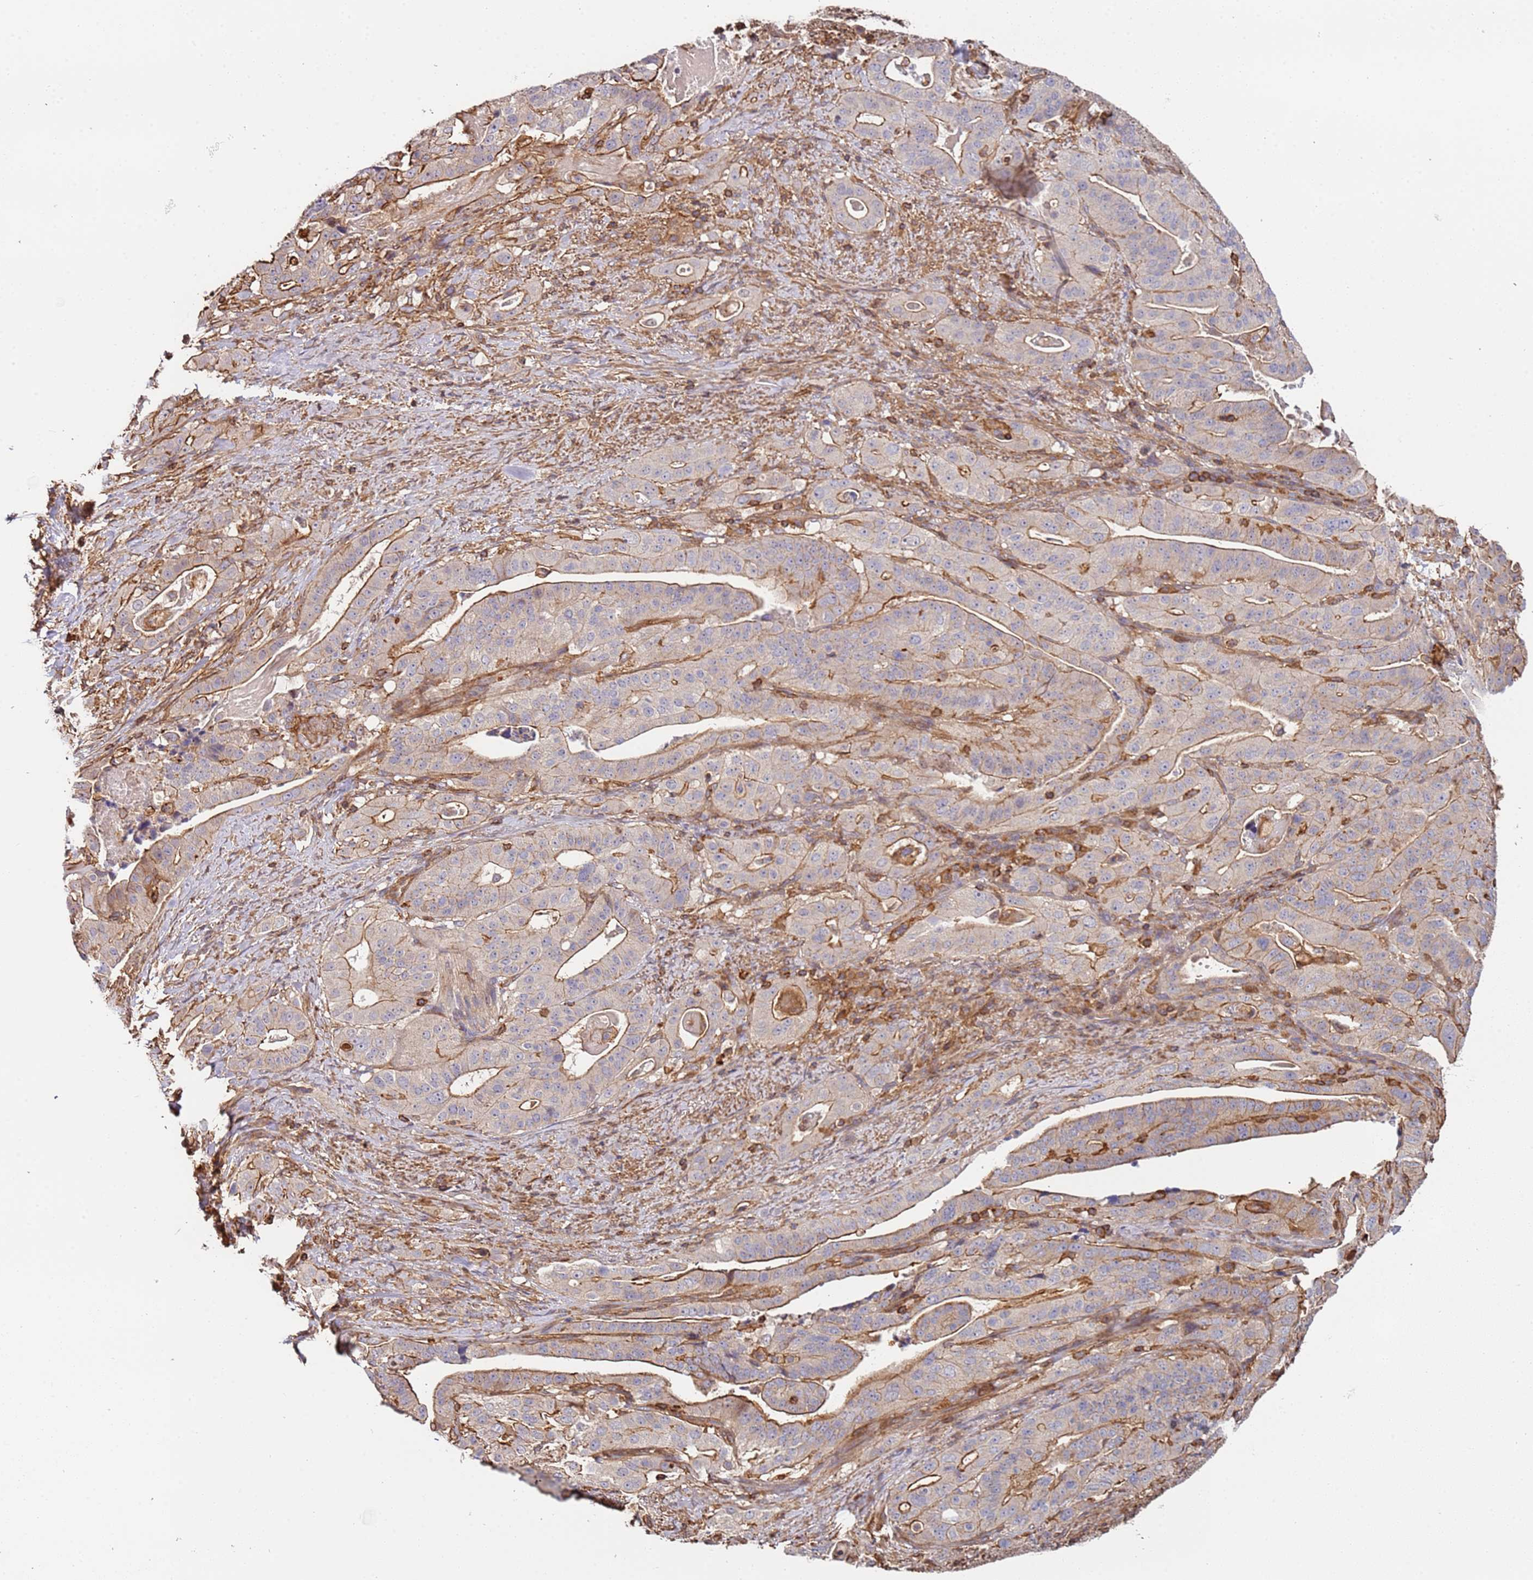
{"staining": {"intensity": "moderate", "quantity": "25%-75%", "location": "cytoplasmic/membranous"}, "tissue": "stomach cancer", "cell_type": "Tumor cells", "image_type": "cancer", "snomed": [{"axis": "morphology", "description": "Adenocarcinoma, NOS"}, {"axis": "topography", "description": "Stomach"}], "caption": "Immunohistochemistry of stomach cancer (adenocarcinoma) reveals medium levels of moderate cytoplasmic/membranous positivity in approximately 25%-75% of tumor cells.", "gene": "CYP2U1", "patient": {"sex": "male", "age": 48}}